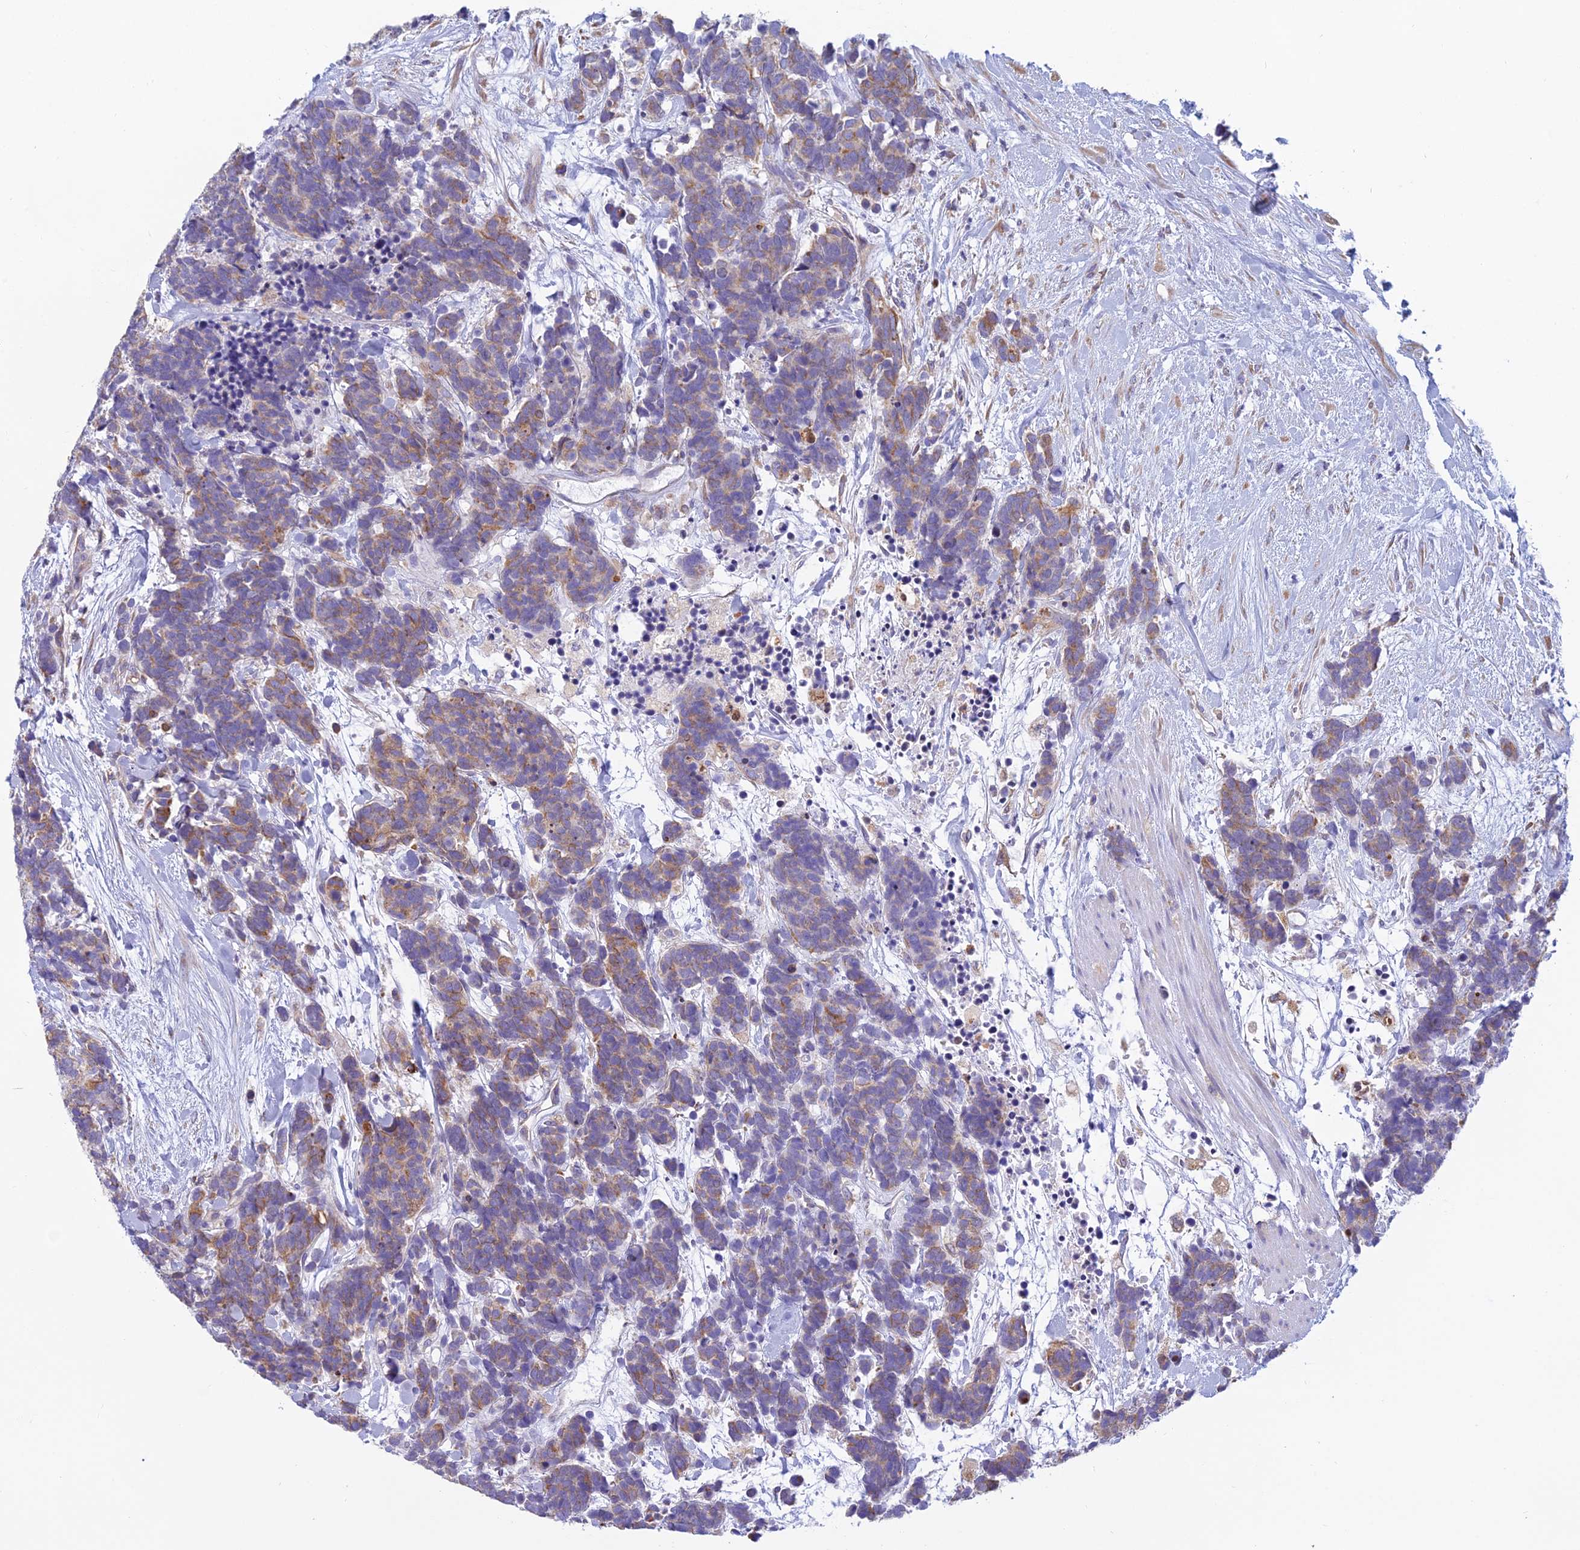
{"staining": {"intensity": "moderate", "quantity": "25%-75%", "location": "cytoplasmic/membranous"}, "tissue": "carcinoid", "cell_type": "Tumor cells", "image_type": "cancer", "snomed": [{"axis": "morphology", "description": "Carcinoma, NOS"}, {"axis": "morphology", "description": "Carcinoid, malignant, NOS"}, {"axis": "topography", "description": "Prostate"}], "caption": "The immunohistochemical stain shows moderate cytoplasmic/membranous expression in tumor cells of carcinoid tissue. Immunohistochemistry (ihc) stains the protein of interest in brown and the nuclei are stained blue.", "gene": "HM13", "patient": {"sex": "male", "age": 57}}